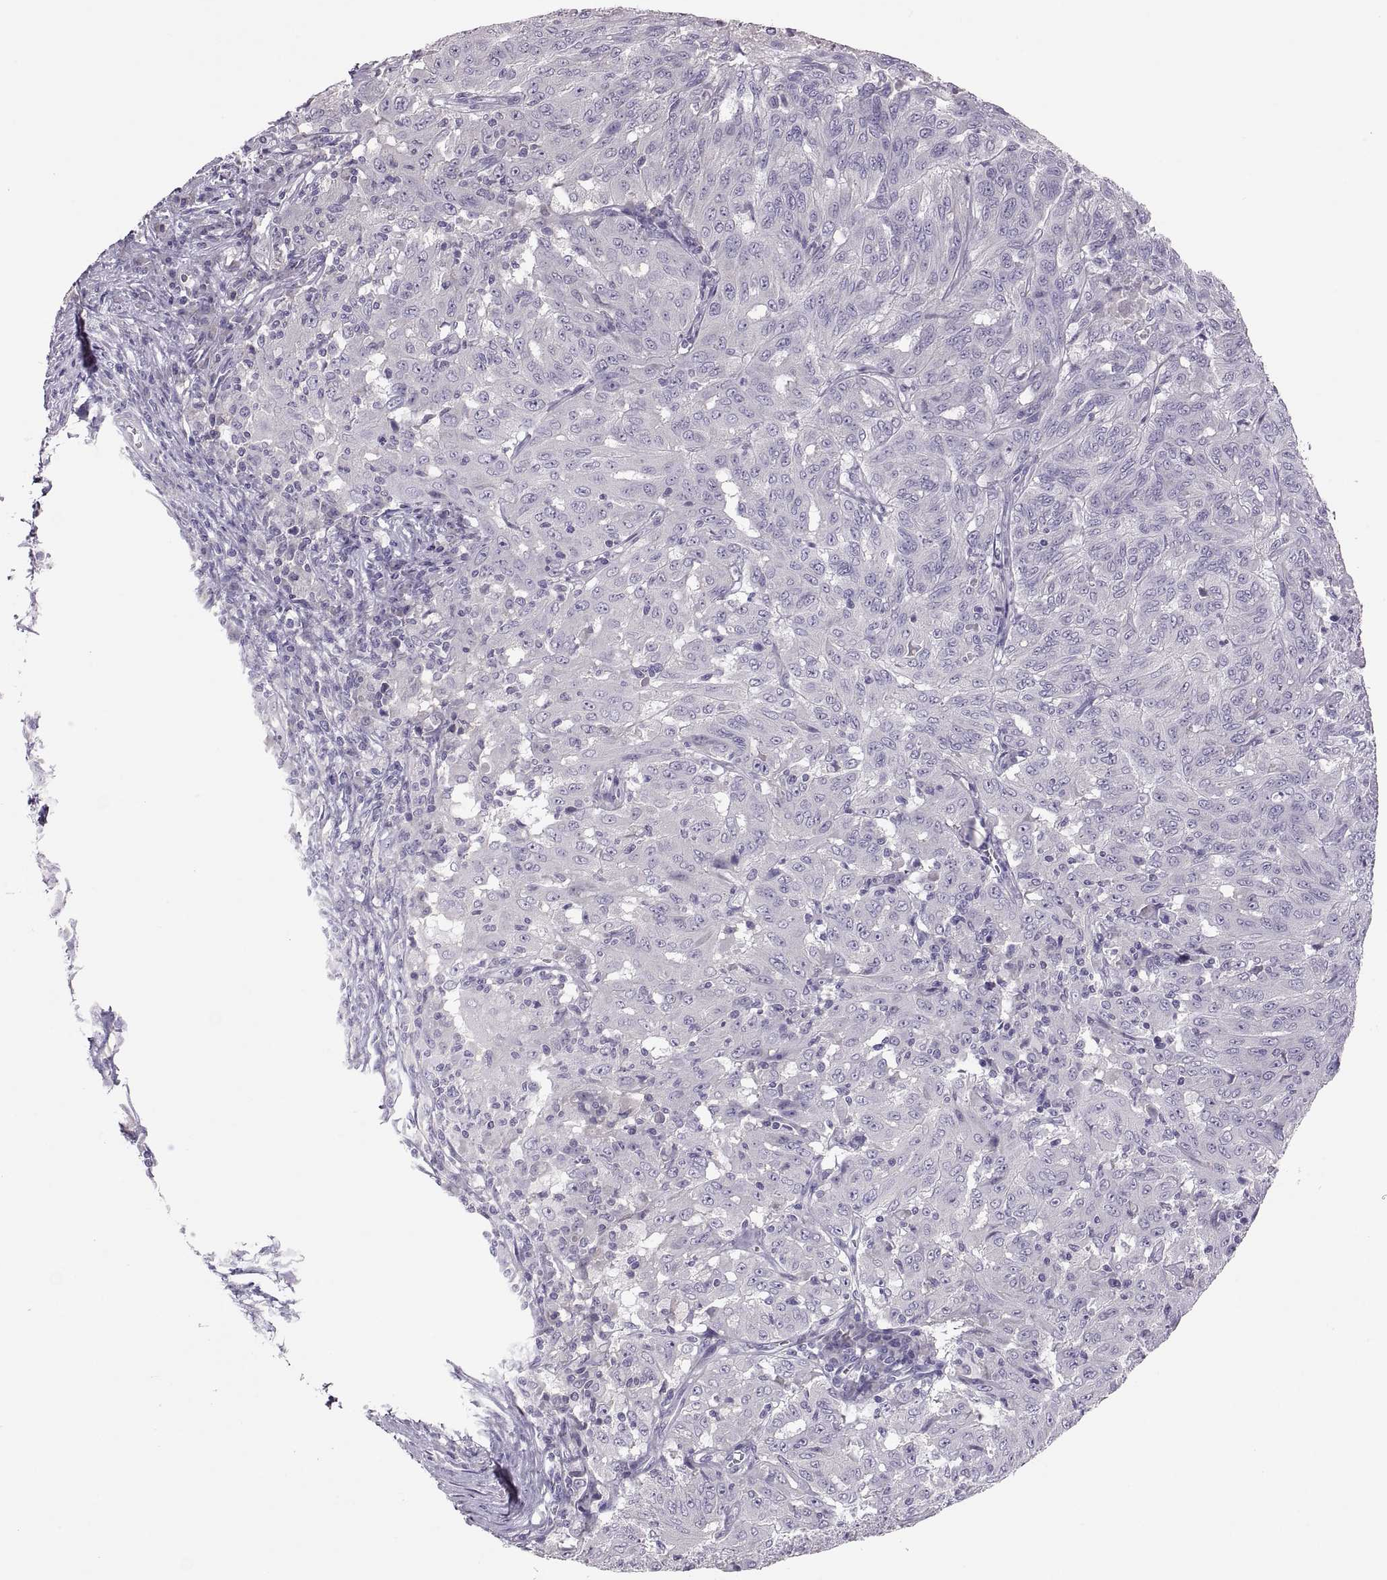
{"staining": {"intensity": "negative", "quantity": "none", "location": "none"}, "tissue": "pancreatic cancer", "cell_type": "Tumor cells", "image_type": "cancer", "snomed": [{"axis": "morphology", "description": "Adenocarcinoma, NOS"}, {"axis": "topography", "description": "Pancreas"}], "caption": "A high-resolution image shows IHC staining of pancreatic adenocarcinoma, which displays no significant expression in tumor cells.", "gene": "TBX19", "patient": {"sex": "male", "age": 63}}